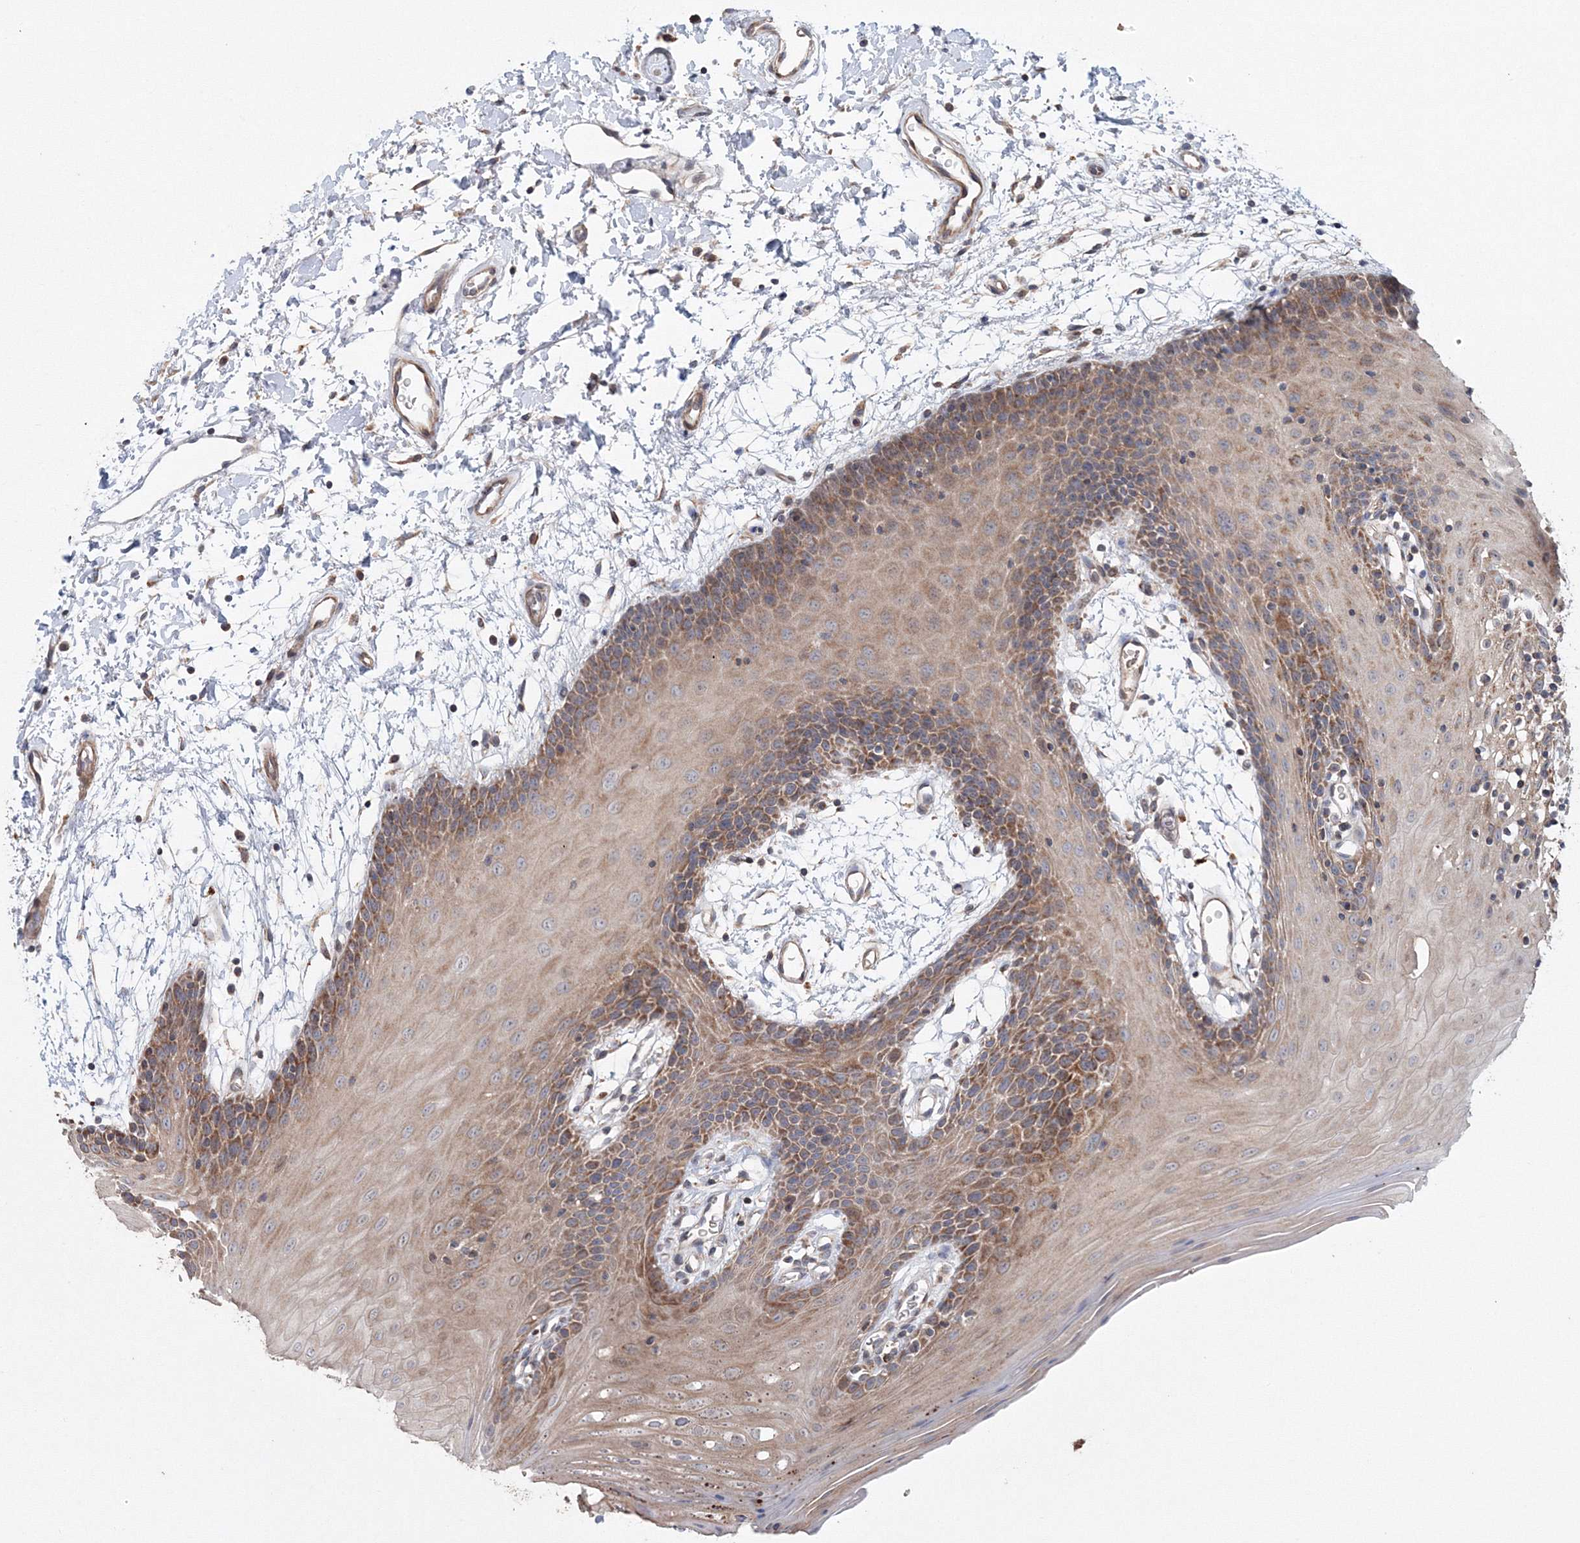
{"staining": {"intensity": "moderate", "quantity": "25%-75%", "location": "cytoplasmic/membranous"}, "tissue": "oral mucosa", "cell_type": "Squamous epithelial cells", "image_type": "normal", "snomed": [{"axis": "morphology", "description": "Normal tissue, NOS"}, {"axis": "topography", "description": "Skeletal muscle"}, {"axis": "topography", "description": "Oral tissue"}, {"axis": "topography", "description": "Salivary gland"}, {"axis": "topography", "description": "Peripheral nerve tissue"}], "caption": "Moderate cytoplasmic/membranous protein expression is identified in about 25%-75% of squamous epithelial cells in oral mucosa.", "gene": "NOA1", "patient": {"sex": "male", "age": 54}}